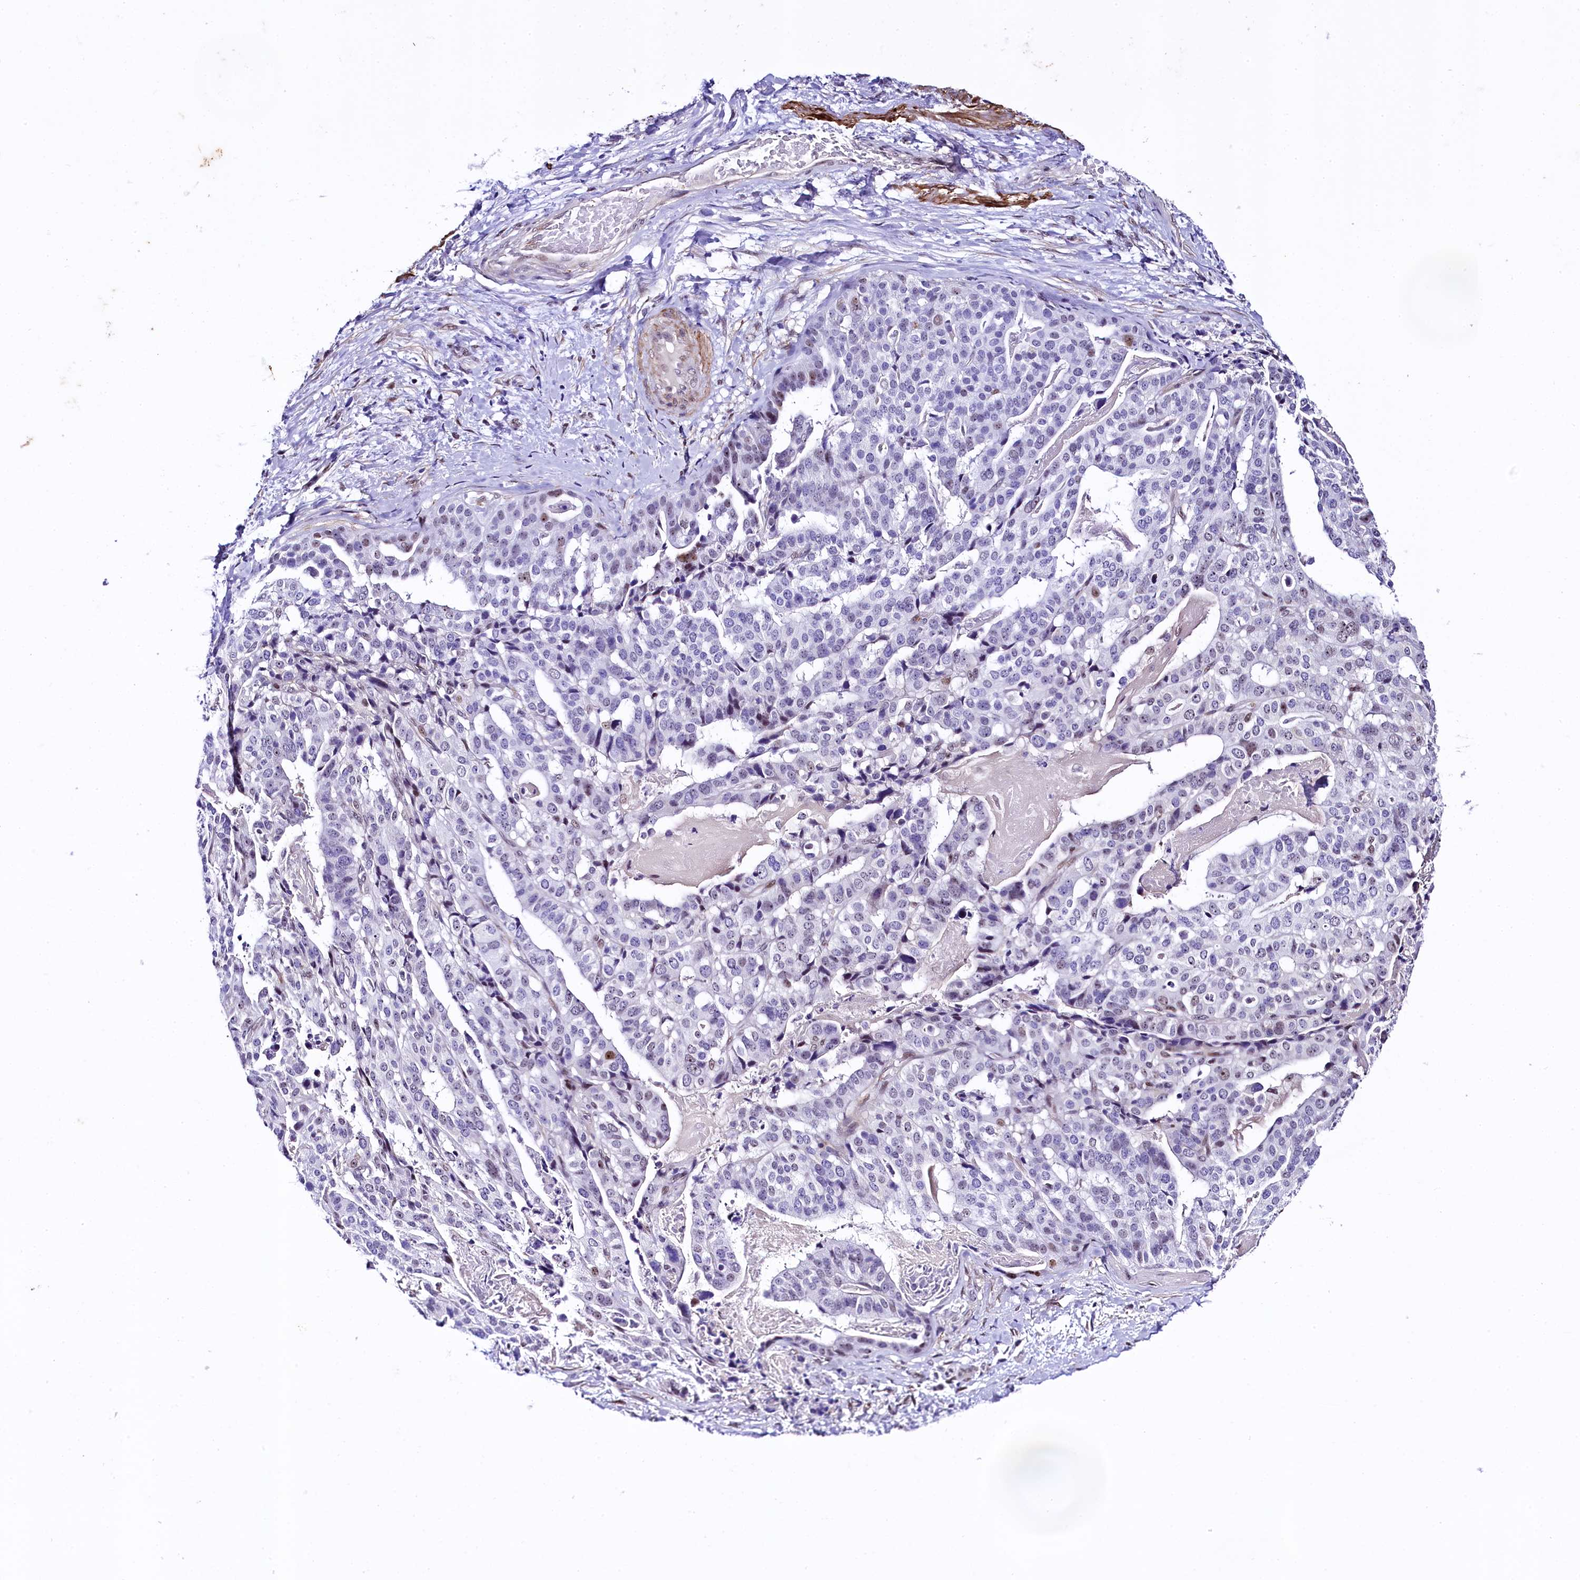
{"staining": {"intensity": "negative", "quantity": "none", "location": "none"}, "tissue": "stomach cancer", "cell_type": "Tumor cells", "image_type": "cancer", "snomed": [{"axis": "morphology", "description": "Adenocarcinoma, NOS"}, {"axis": "topography", "description": "Stomach"}], "caption": "Protein analysis of stomach cancer (adenocarcinoma) demonstrates no significant expression in tumor cells. (DAB (3,3'-diaminobenzidine) IHC visualized using brightfield microscopy, high magnification).", "gene": "SAMD10", "patient": {"sex": "male", "age": 48}}